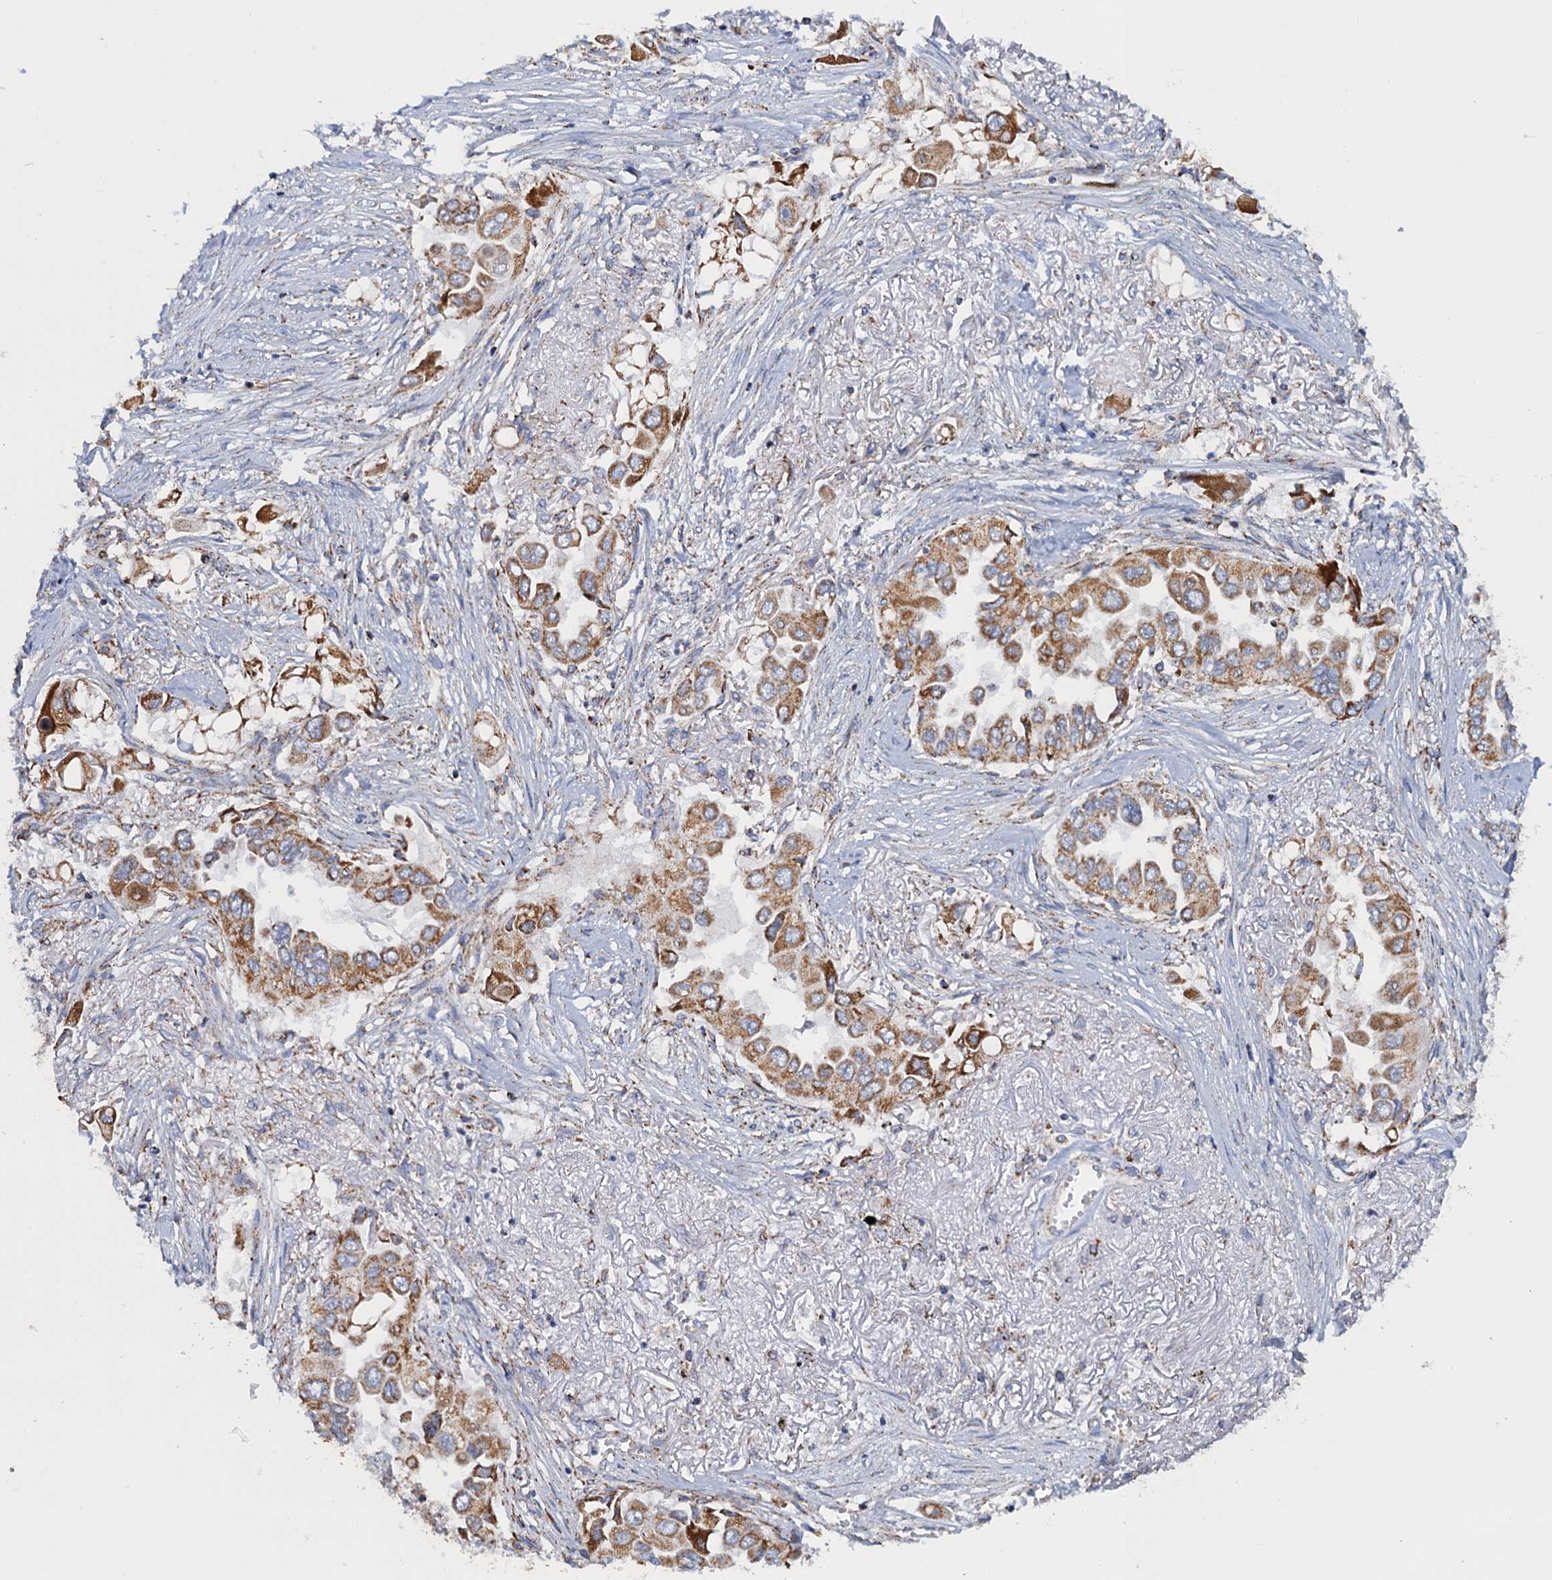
{"staining": {"intensity": "moderate", "quantity": ">75%", "location": "cytoplasmic/membranous"}, "tissue": "lung cancer", "cell_type": "Tumor cells", "image_type": "cancer", "snomed": [{"axis": "morphology", "description": "Adenocarcinoma, NOS"}, {"axis": "topography", "description": "Lung"}], "caption": "Tumor cells show medium levels of moderate cytoplasmic/membranous positivity in approximately >75% of cells in lung adenocarcinoma.", "gene": "GTPBP3", "patient": {"sex": "female", "age": 76}}